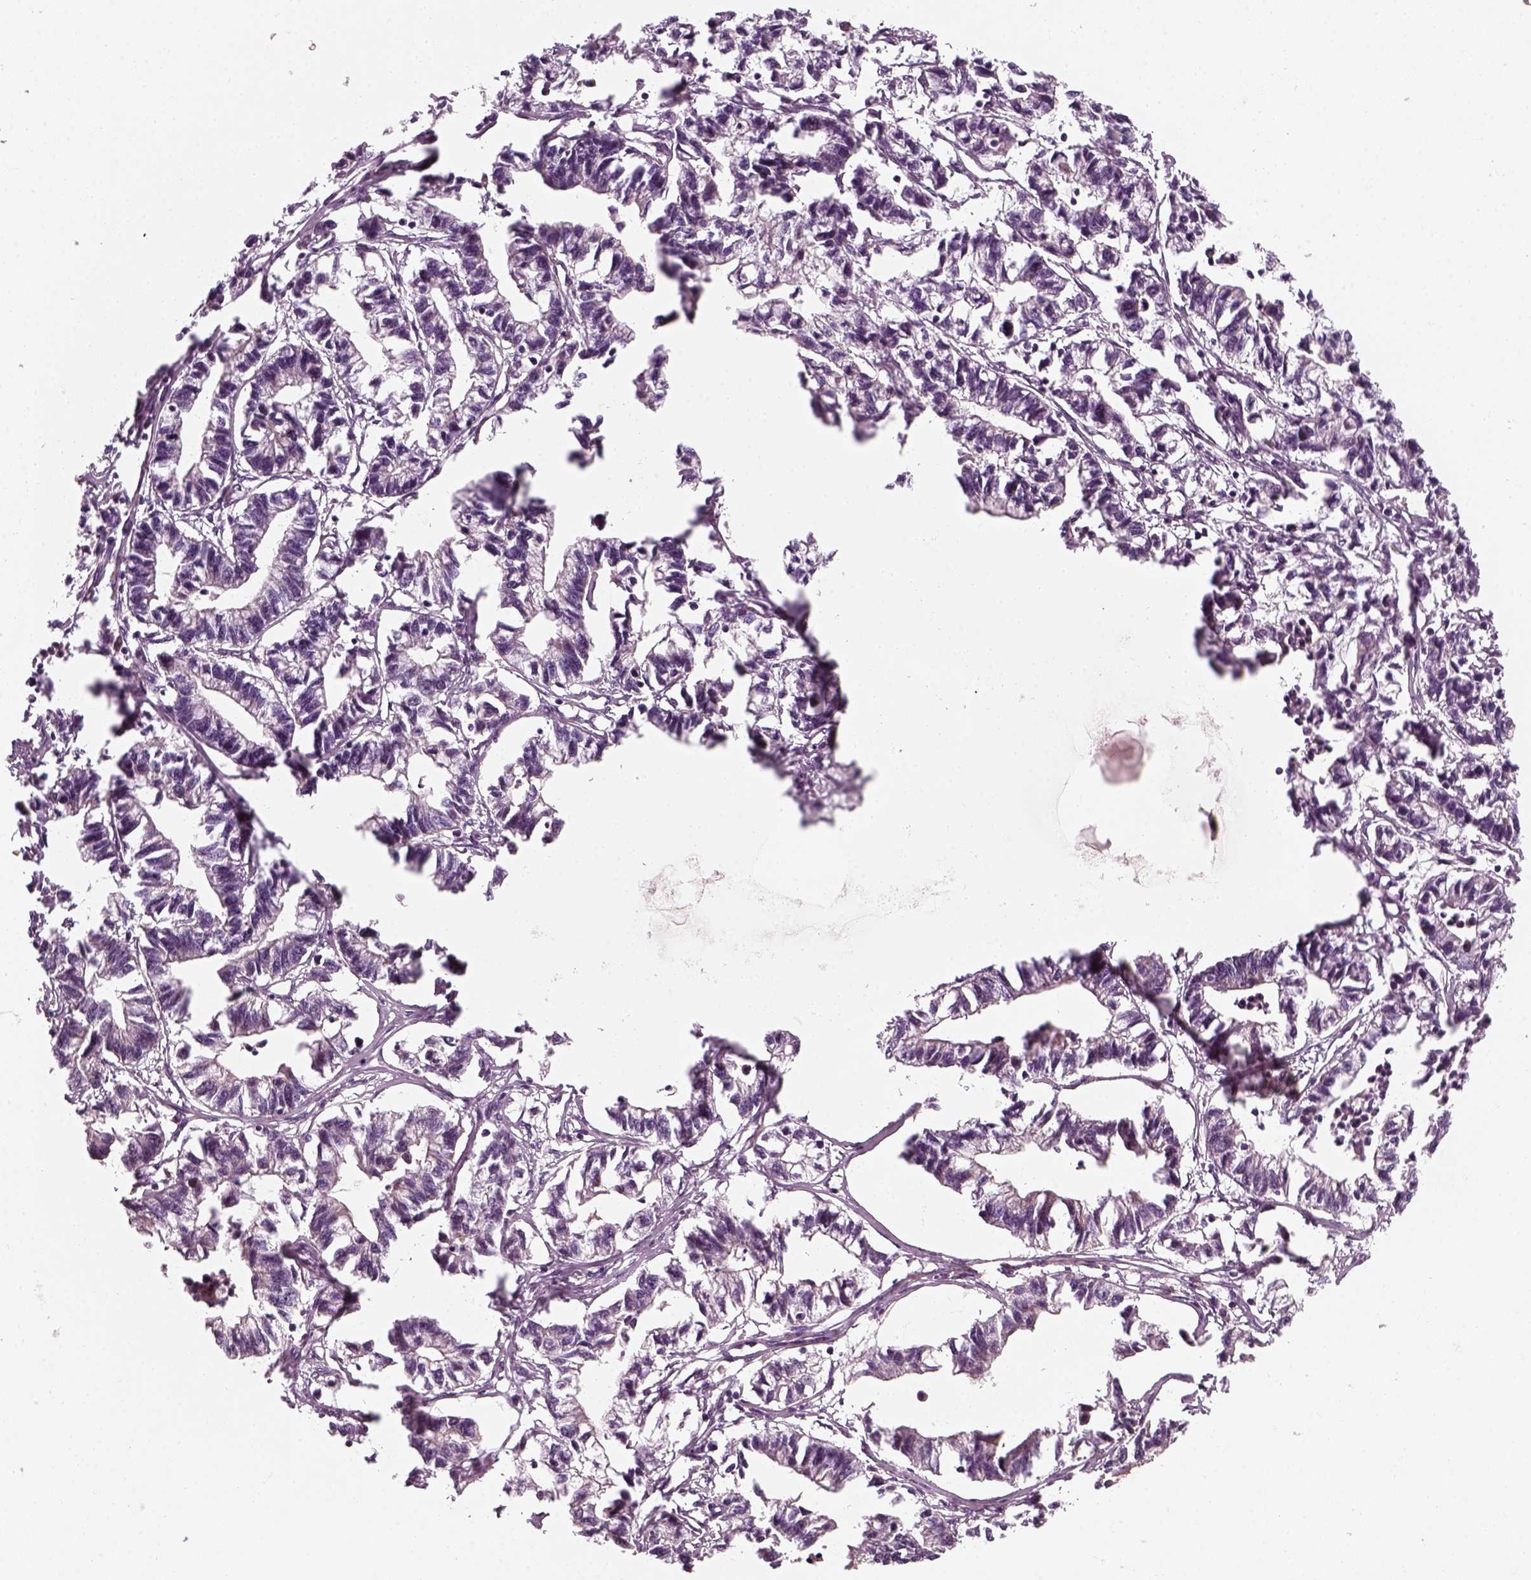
{"staining": {"intensity": "negative", "quantity": "none", "location": "none"}, "tissue": "stomach cancer", "cell_type": "Tumor cells", "image_type": "cancer", "snomed": [{"axis": "morphology", "description": "Adenocarcinoma, NOS"}, {"axis": "topography", "description": "Stomach"}], "caption": "Stomach cancer was stained to show a protein in brown. There is no significant expression in tumor cells.", "gene": "DNASE1L1", "patient": {"sex": "male", "age": 83}}